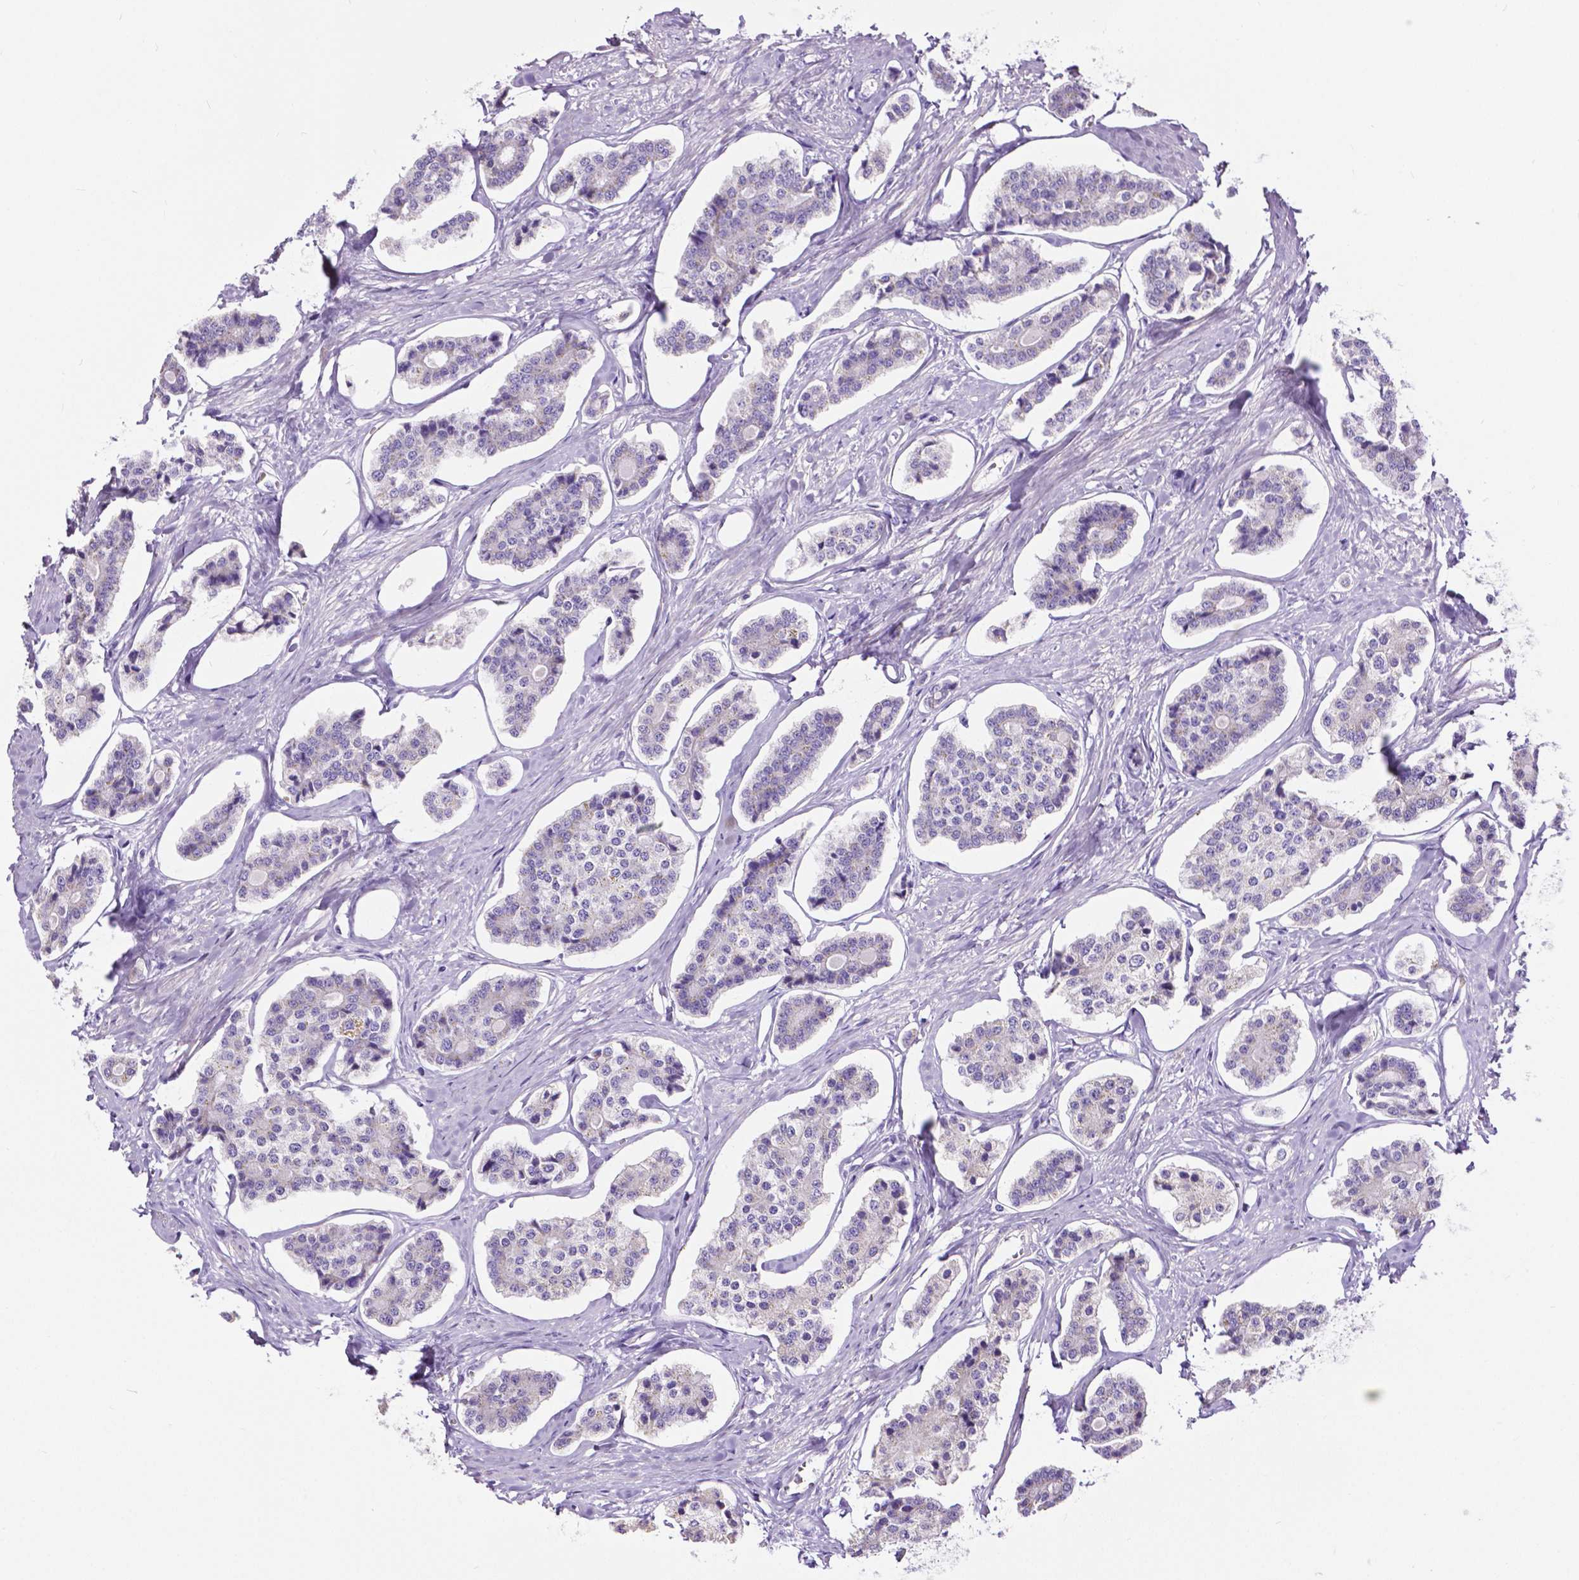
{"staining": {"intensity": "negative", "quantity": "none", "location": "none"}, "tissue": "carcinoid", "cell_type": "Tumor cells", "image_type": "cancer", "snomed": [{"axis": "morphology", "description": "Carcinoid, malignant, NOS"}, {"axis": "topography", "description": "Small intestine"}], "caption": "Tumor cells show no significant staining in malignant carcinoid.", "gene": "MMP9", "patient": {"sex": "female", "age": 65}}